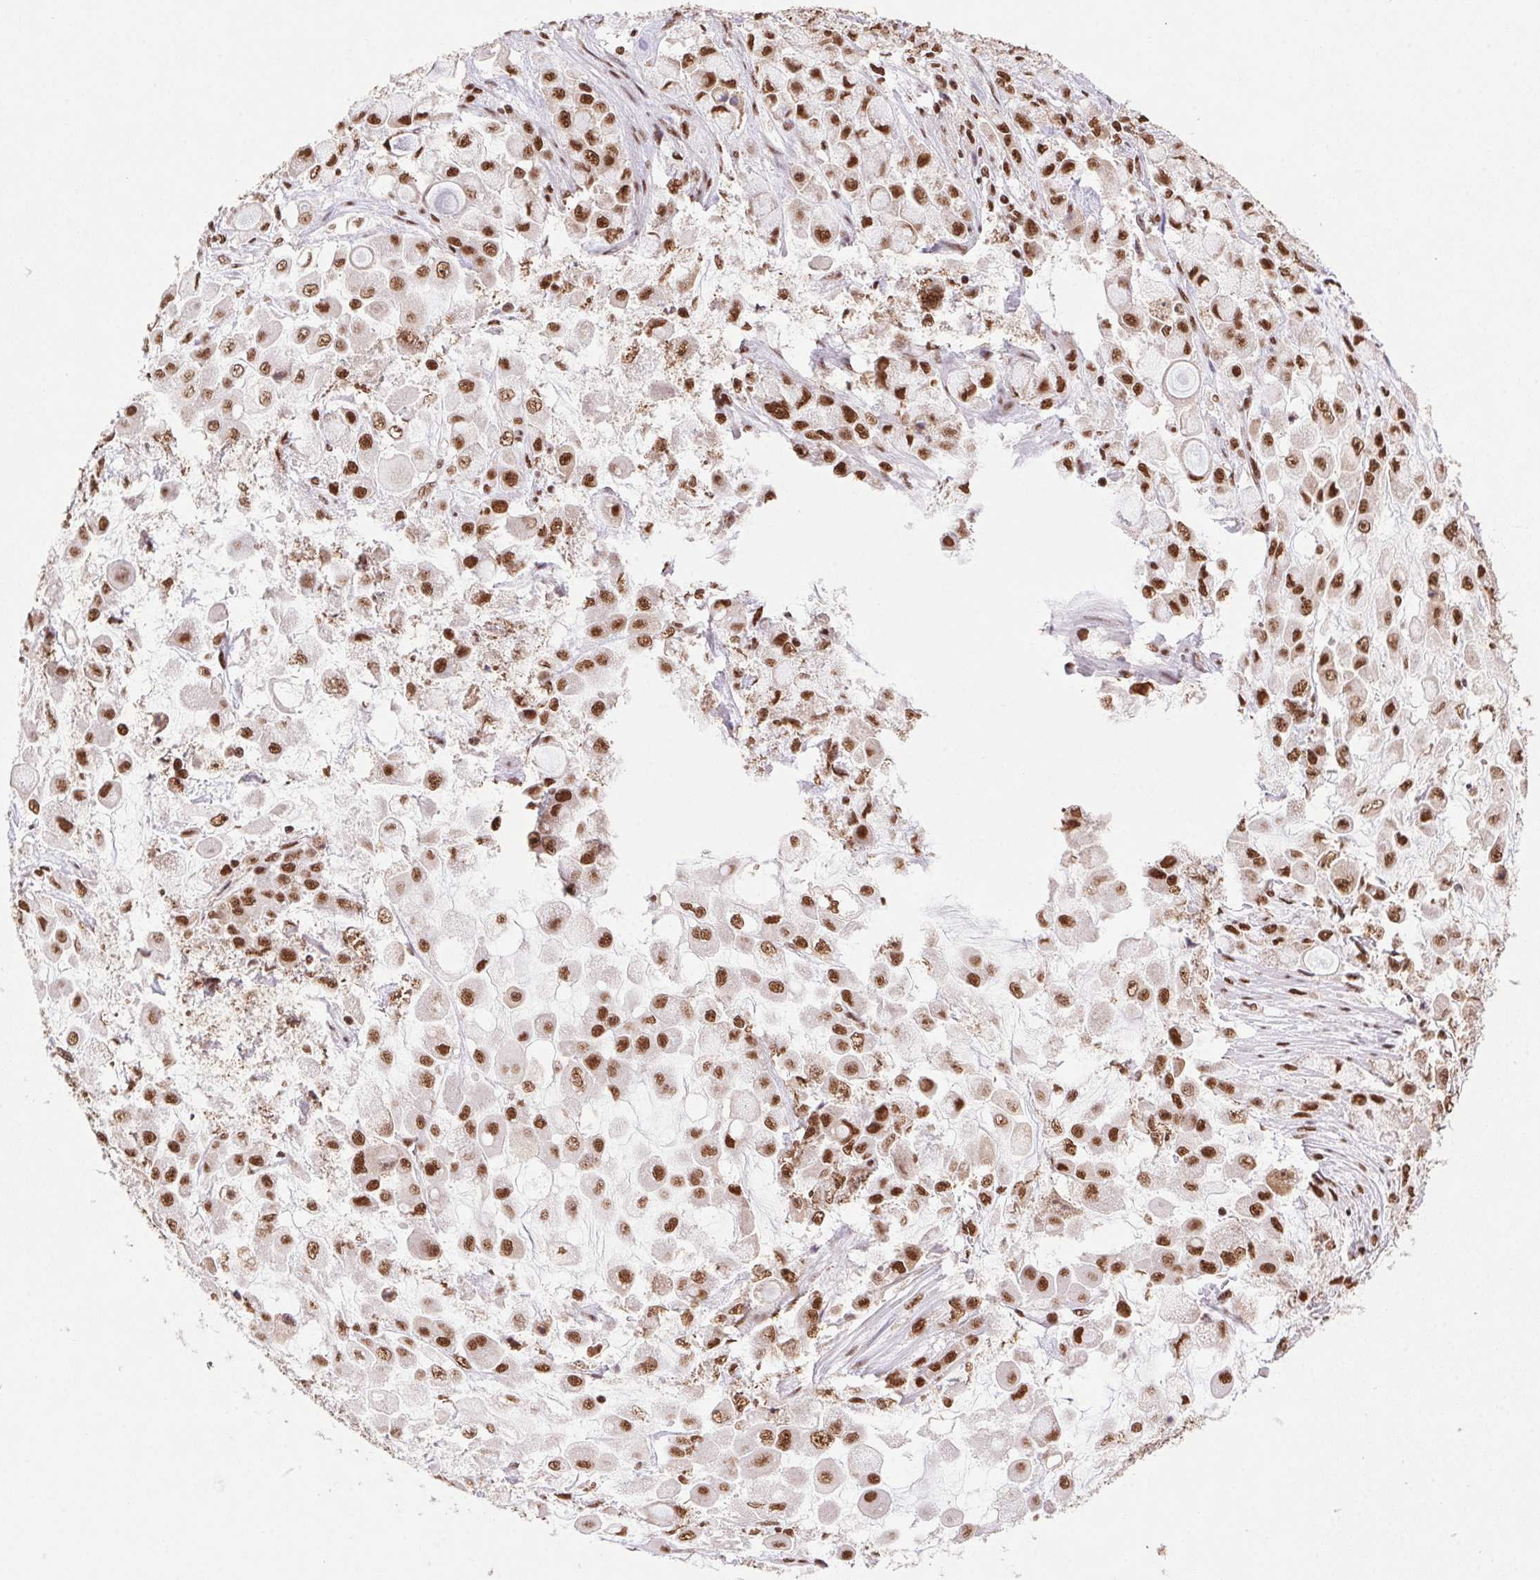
{"staining": {"intensity": "moderate", "quantity": ">75%", "location": "nuclear"}, "tissue": "stomach cancer", "cell_type": "Tumor cells", "image_type": "cancer", "snomed": [{"axis": "morphology", "description": "Adenocarcinoma, NOS"}, {"axis": "topography", "description": "Stomach"}], "caption": "Moderate nuclear protein positivity is identified in about >75% of tumor cells in stomach cancer (adenocarcinoma). (Brightfield microscopy of DAB IHC at high magnification).", "gene": "ZNF207", "patient": {"sex": "female", "age": 76}}